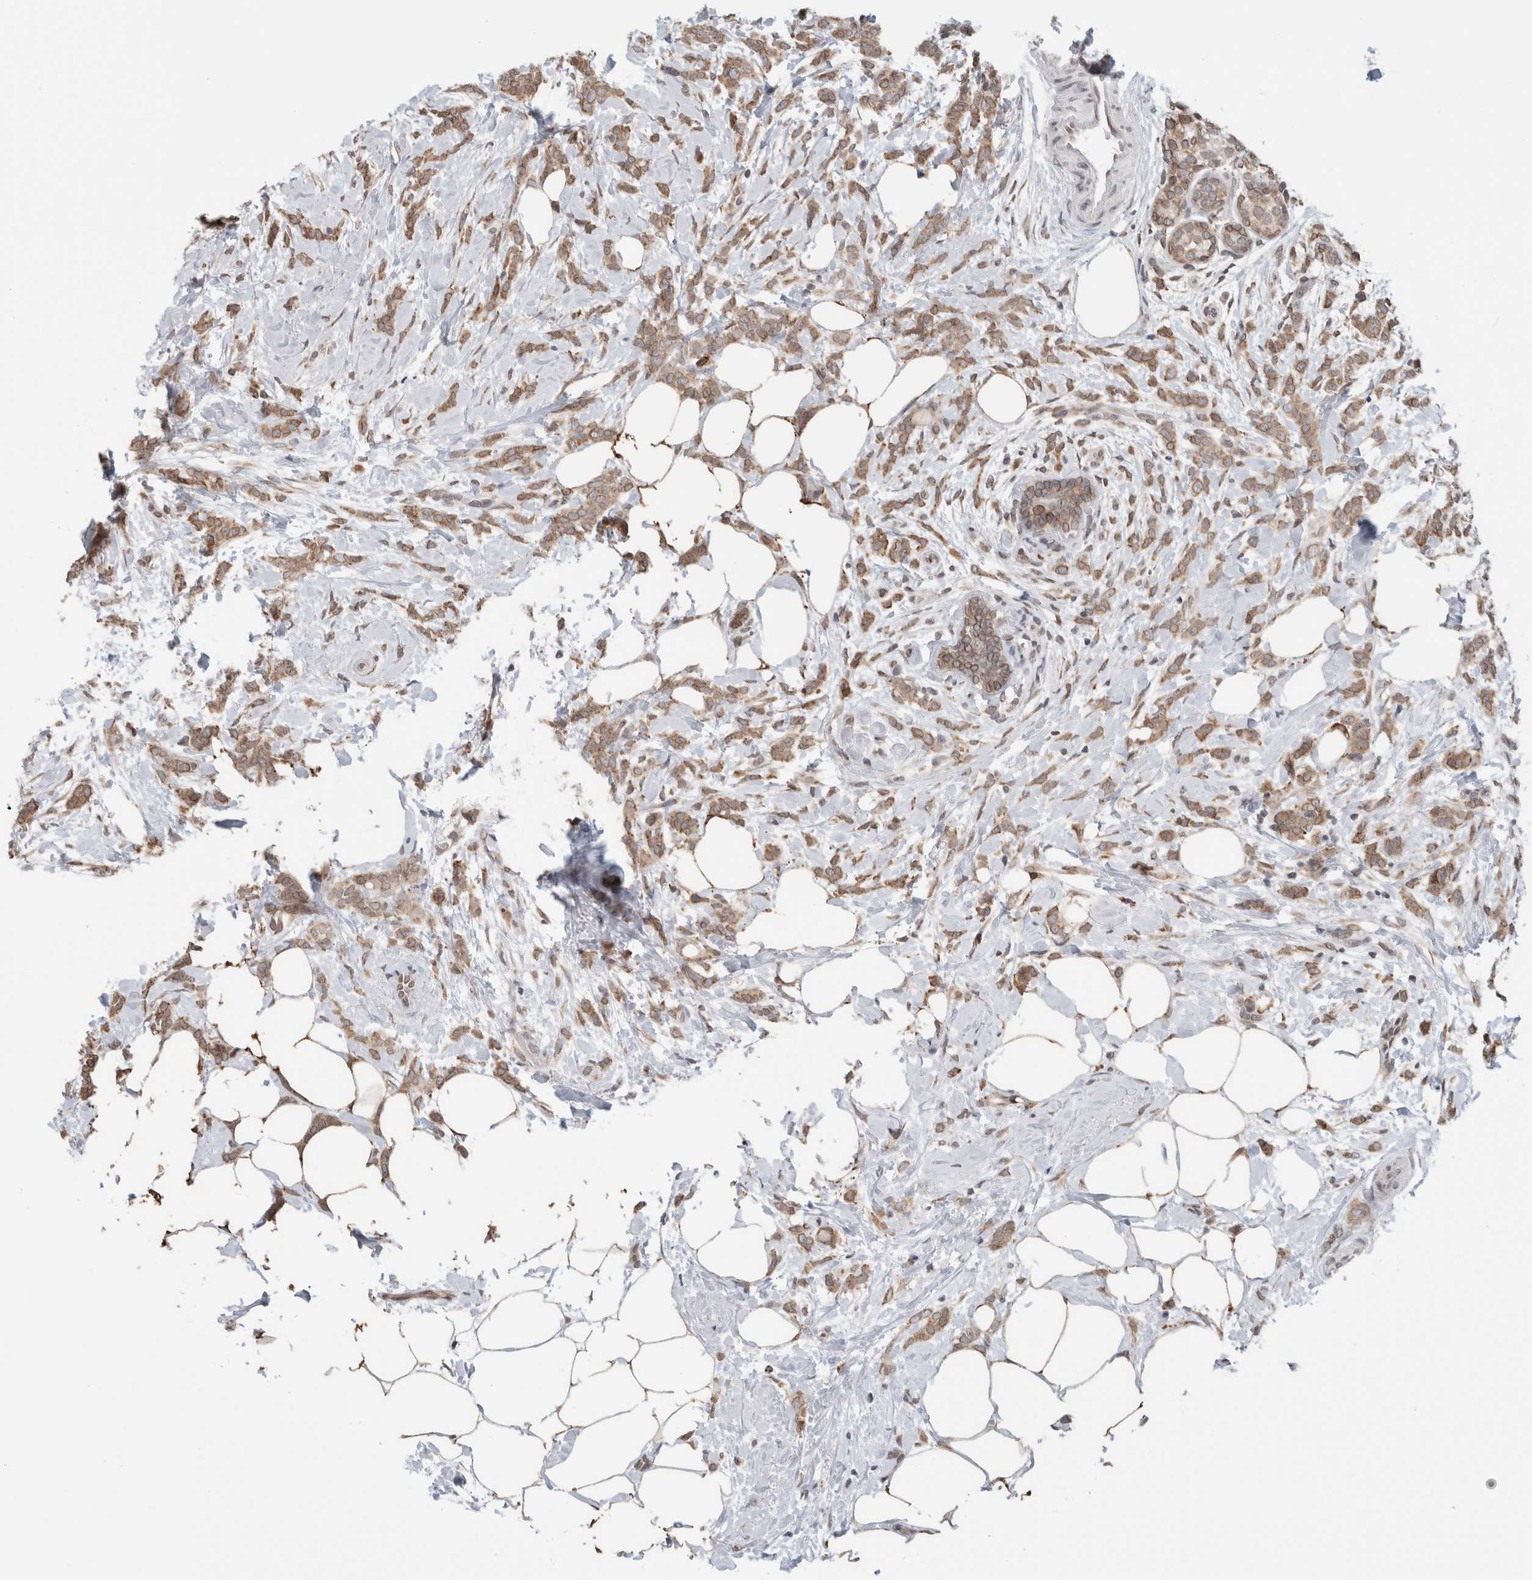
{"staining": {"intensity": "moderate", "quantity": ">75%", "location": "cytoplasmic/membranous,nuclear"}, "tissue": "breast cancer", "cell_type": "Tumor cells", "image_type": "cancer", "snomed": [{"axis": "morphology", "description": "Lobular carcinoma, in situ"}, {"axis": "morphology", "description": "Lobular carcinoma"}, {"axis": "topography", "description": "Breast"}], "caption": "This is a photomicrograph of immunohistochemistry staining of breast cancer, which shows moderate positivity in the cytoplasmic/membranous and nuclear of tumor cells.", "gene": "RBMX2", "patient": {"sex": "female", "age": 41}}